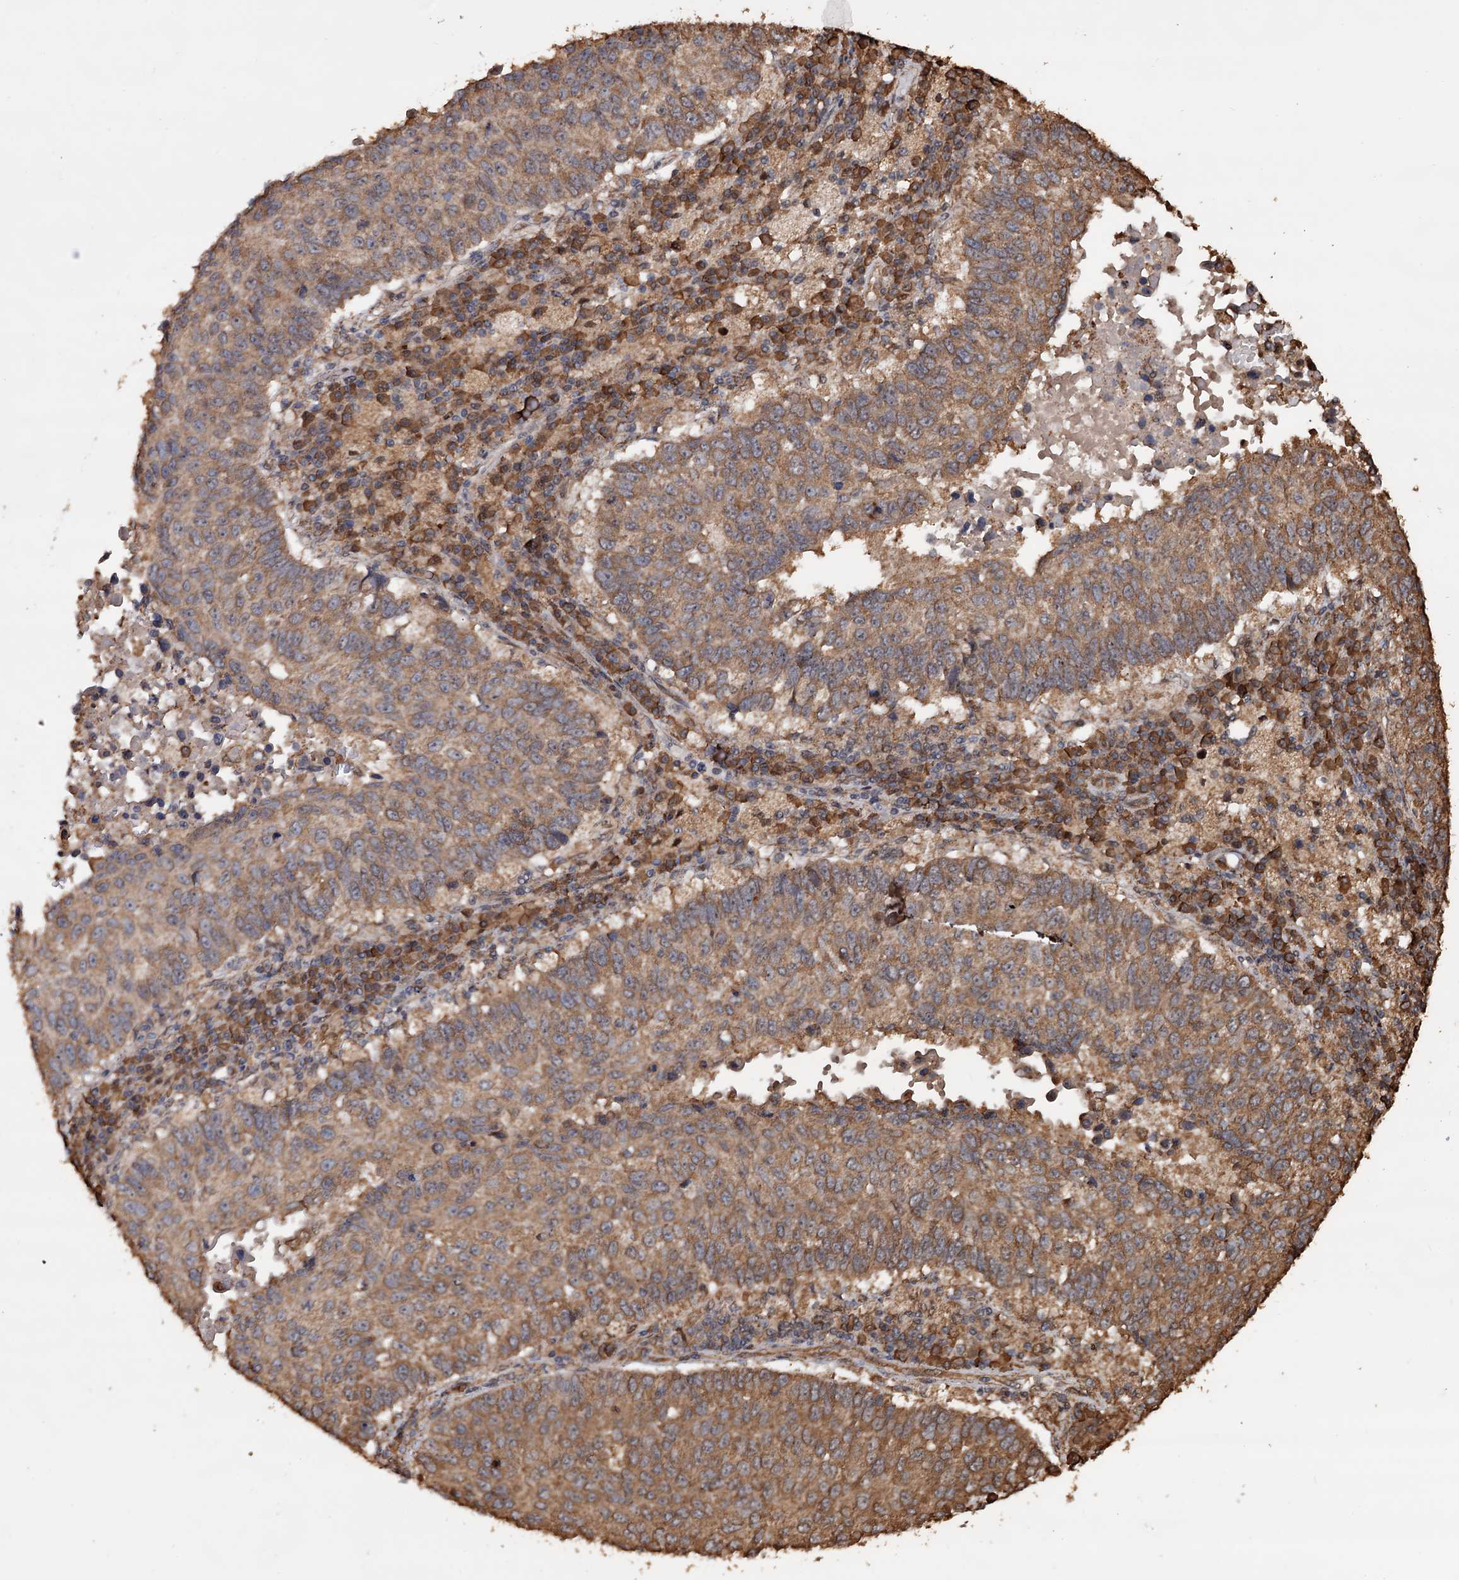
{"staining": {"intensity": "moderate", "quantity": ">75%", "location": "cytoplasmic/membranous"}, "tissue": "lung cancer", "cell_type": "Tumor cells", "image_type": "cancer", "snomed": [{"axis": "morphology", "description": "Squamous cell carcinoma, NOS"}, {"axis": "topography", "description": "Lung"}], "caption": "Lung squamous cell carcinoma tissue exhibits moderate cytoplasmic/membranous staining in about >75% of tumor cells, visualized by immunohistochemistry.", "gene": "TBC1D12", "patient": {"sex": "male", "age": 73}}